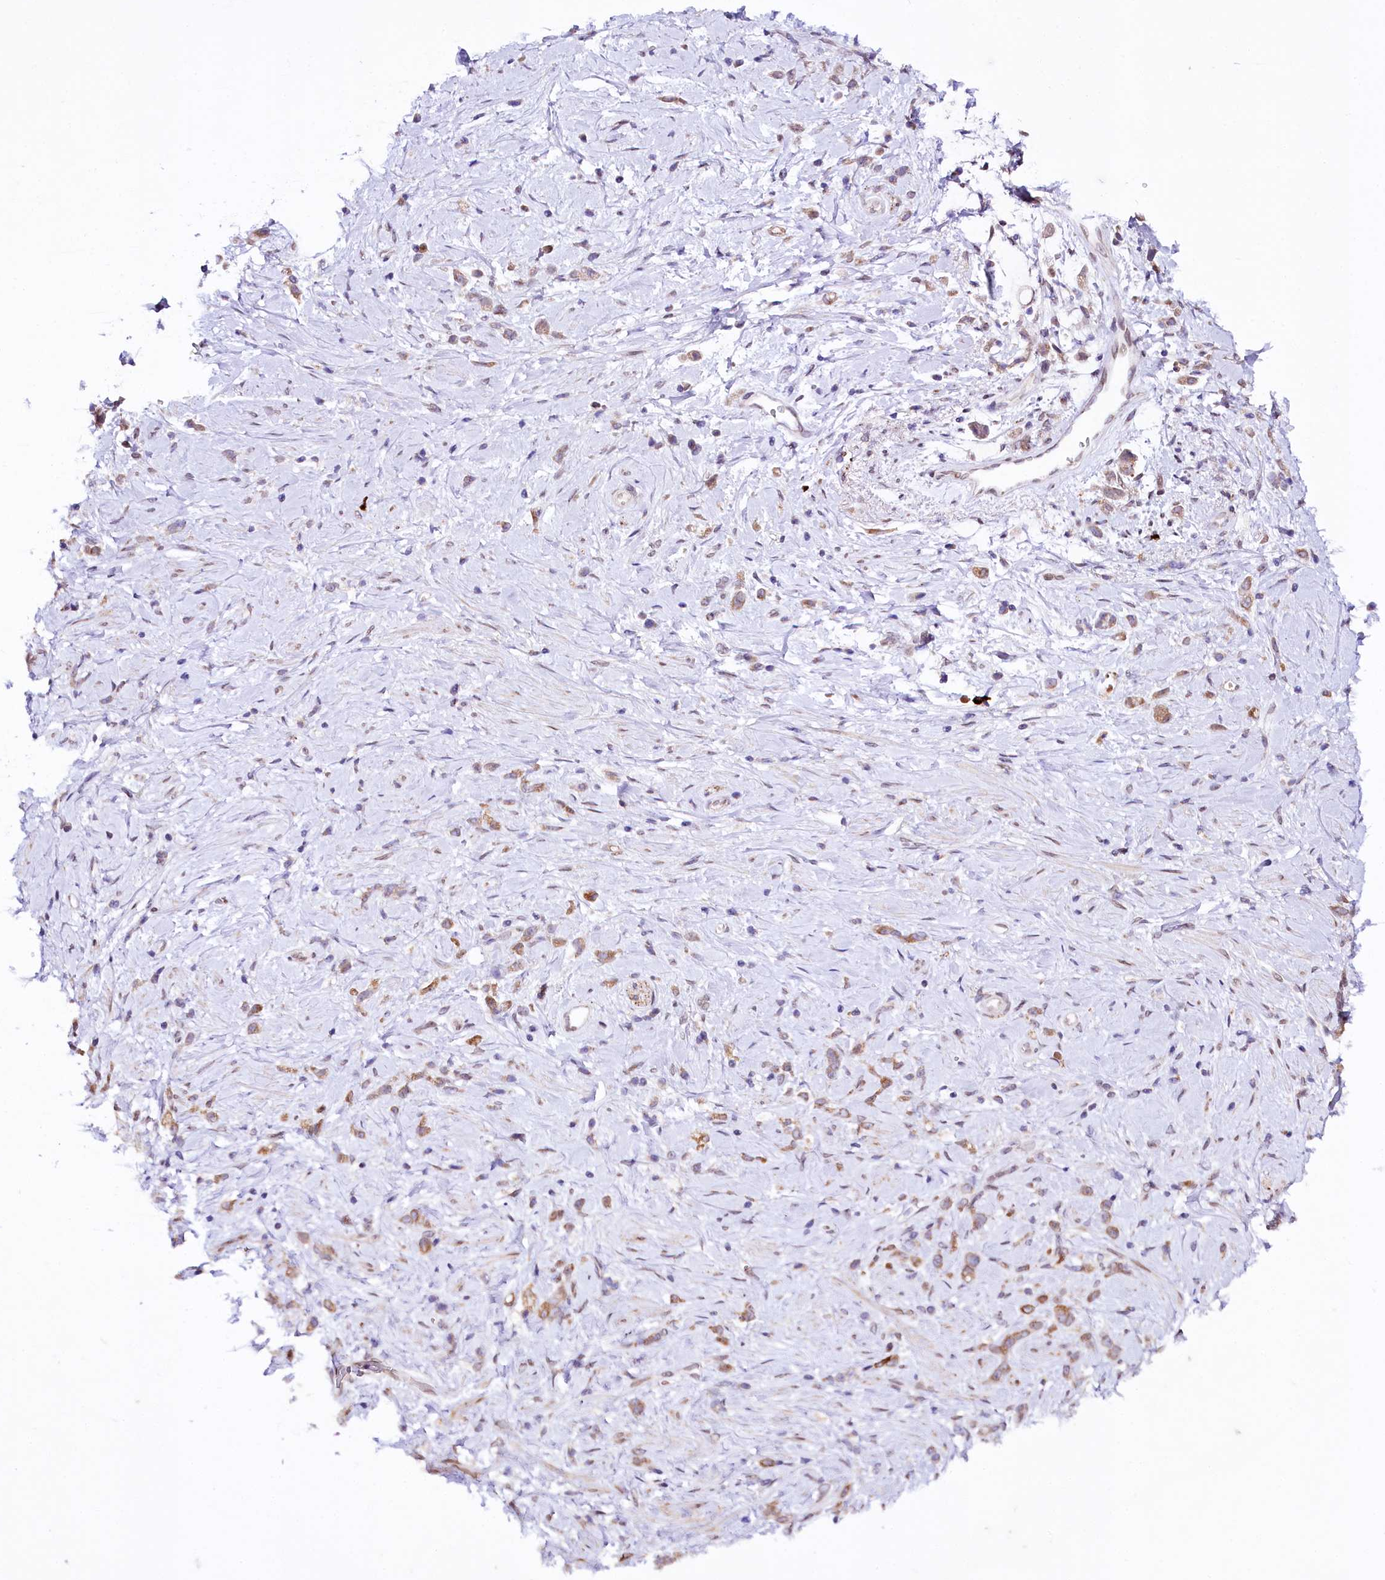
{"staining": {"intensity": "moderate", "quantity": ">75%", "location": "cytoplasmic/membranous"}, "tissue": "stomach cancer", "cell_type": "Tumor cells", "image_type": "cancer", "snomed": [{"axis": "morphology", "description": "Adenocarcinoma, NOS"}, {"axis": "topography", "description": "Stomach"}], "caption": "The micrograph exhibits immunohistochemical staining of stomach cancer (adenocarcinoma). There is moderate cytoplasmic/membranous staining is present in approximately >75% of tumor cells.", "gene": "ZNF226", "patient": {"sex": "female", "age": 60}}